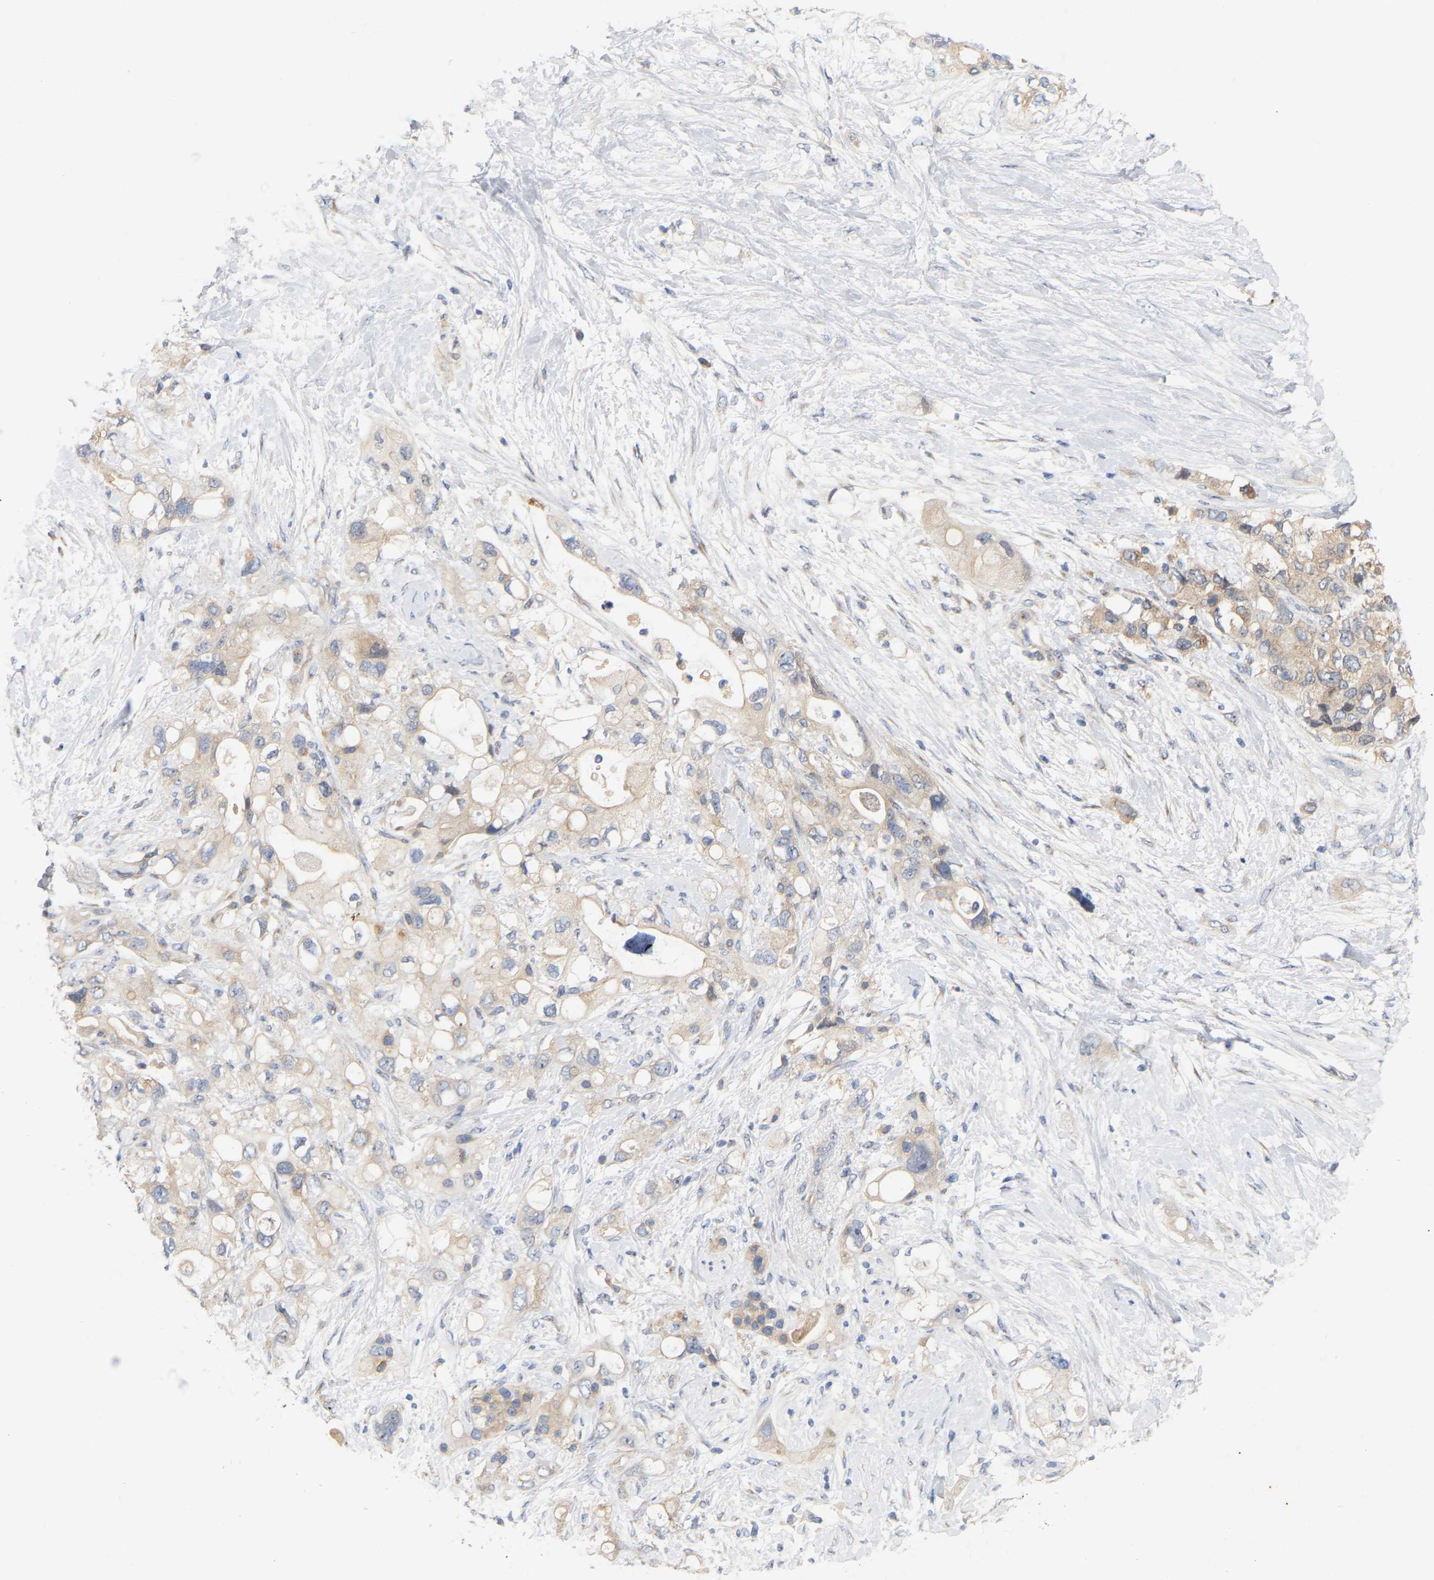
{"staining": {"intensity": "weak", "quantity": ">75%", "location": "cytoplasmic/membranous"}, "tissue": "pancreatic cancer", "cell_type": "Tumor cells", "image_type": "cancer", "snomed": [{"axis": "morphology", "description": "Adenocarcinoma, NOS"}, {"axis": "topography", "description": "Pancreas"}], "caption": "Protein analysis of pancreatic cancer (adenocarcinoma) tissue shows weak cytoplasmic/membranous staining in about >75% of tumor cells.", "gene": "MINDY4", "patient": {"sex": "female", "age": 56}}